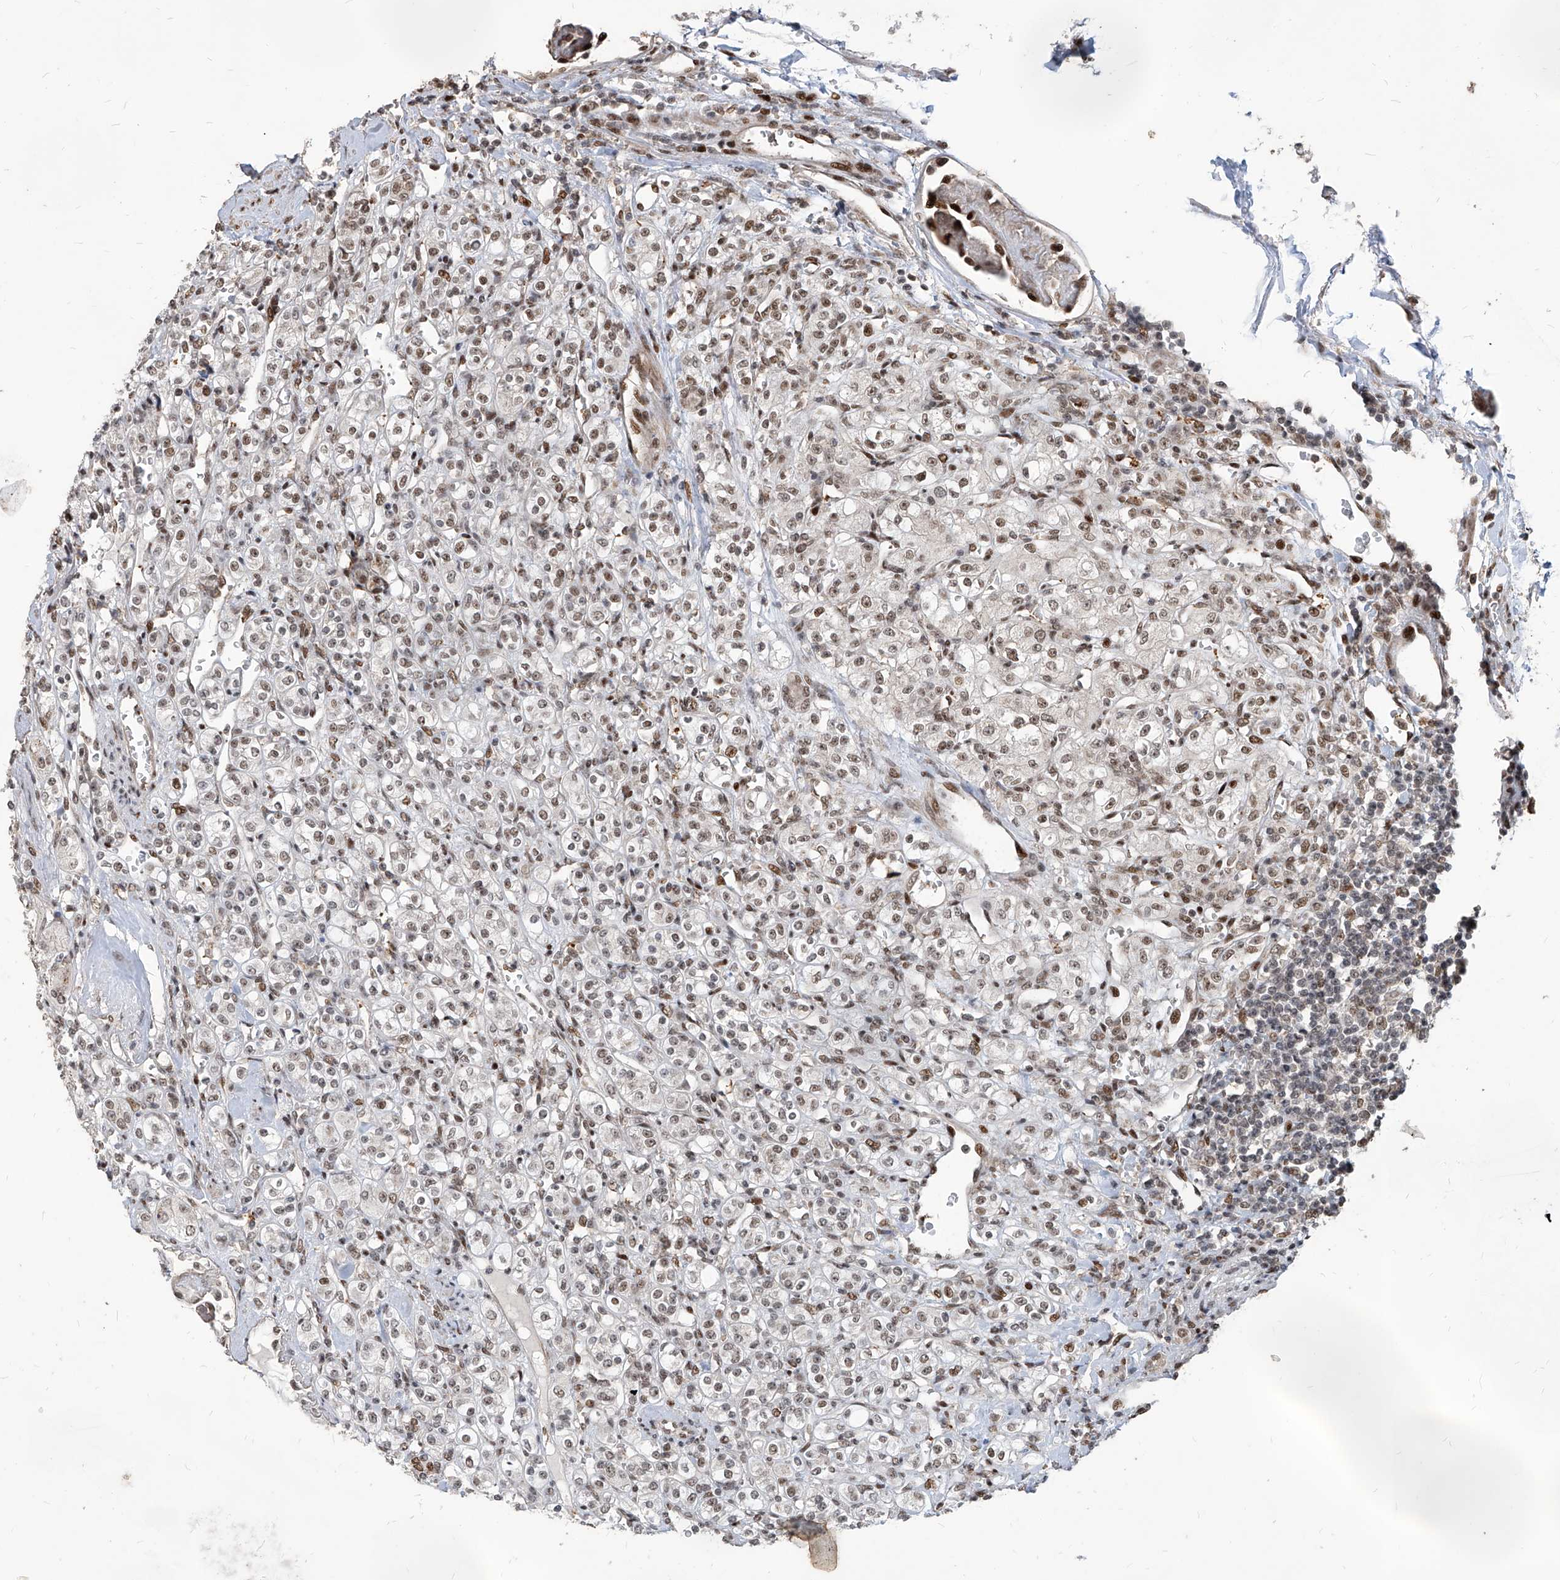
{"staining": {"intensity": "moderate", "quantity": "25%-75%", "location": "nuclear"}, "tissue": "renal cancer", "cell_type": "Tumor cells", "image_type": "cancer", "snomed": [{"axis": "morphology", "description": "Adenocarcinoma, NOS"}, {"axis": "topography", "description": "Kidney"}], "caption": "Protein expression analysis of renal adenocarcinoma exhibits moderate nuclear staining in approximately 25%-75% of tumor cells. (Brightfield microscopy of DAB IHC at high magnification).", "gene": "IRF2", "patient": {"sex": "male", "age": 77}}